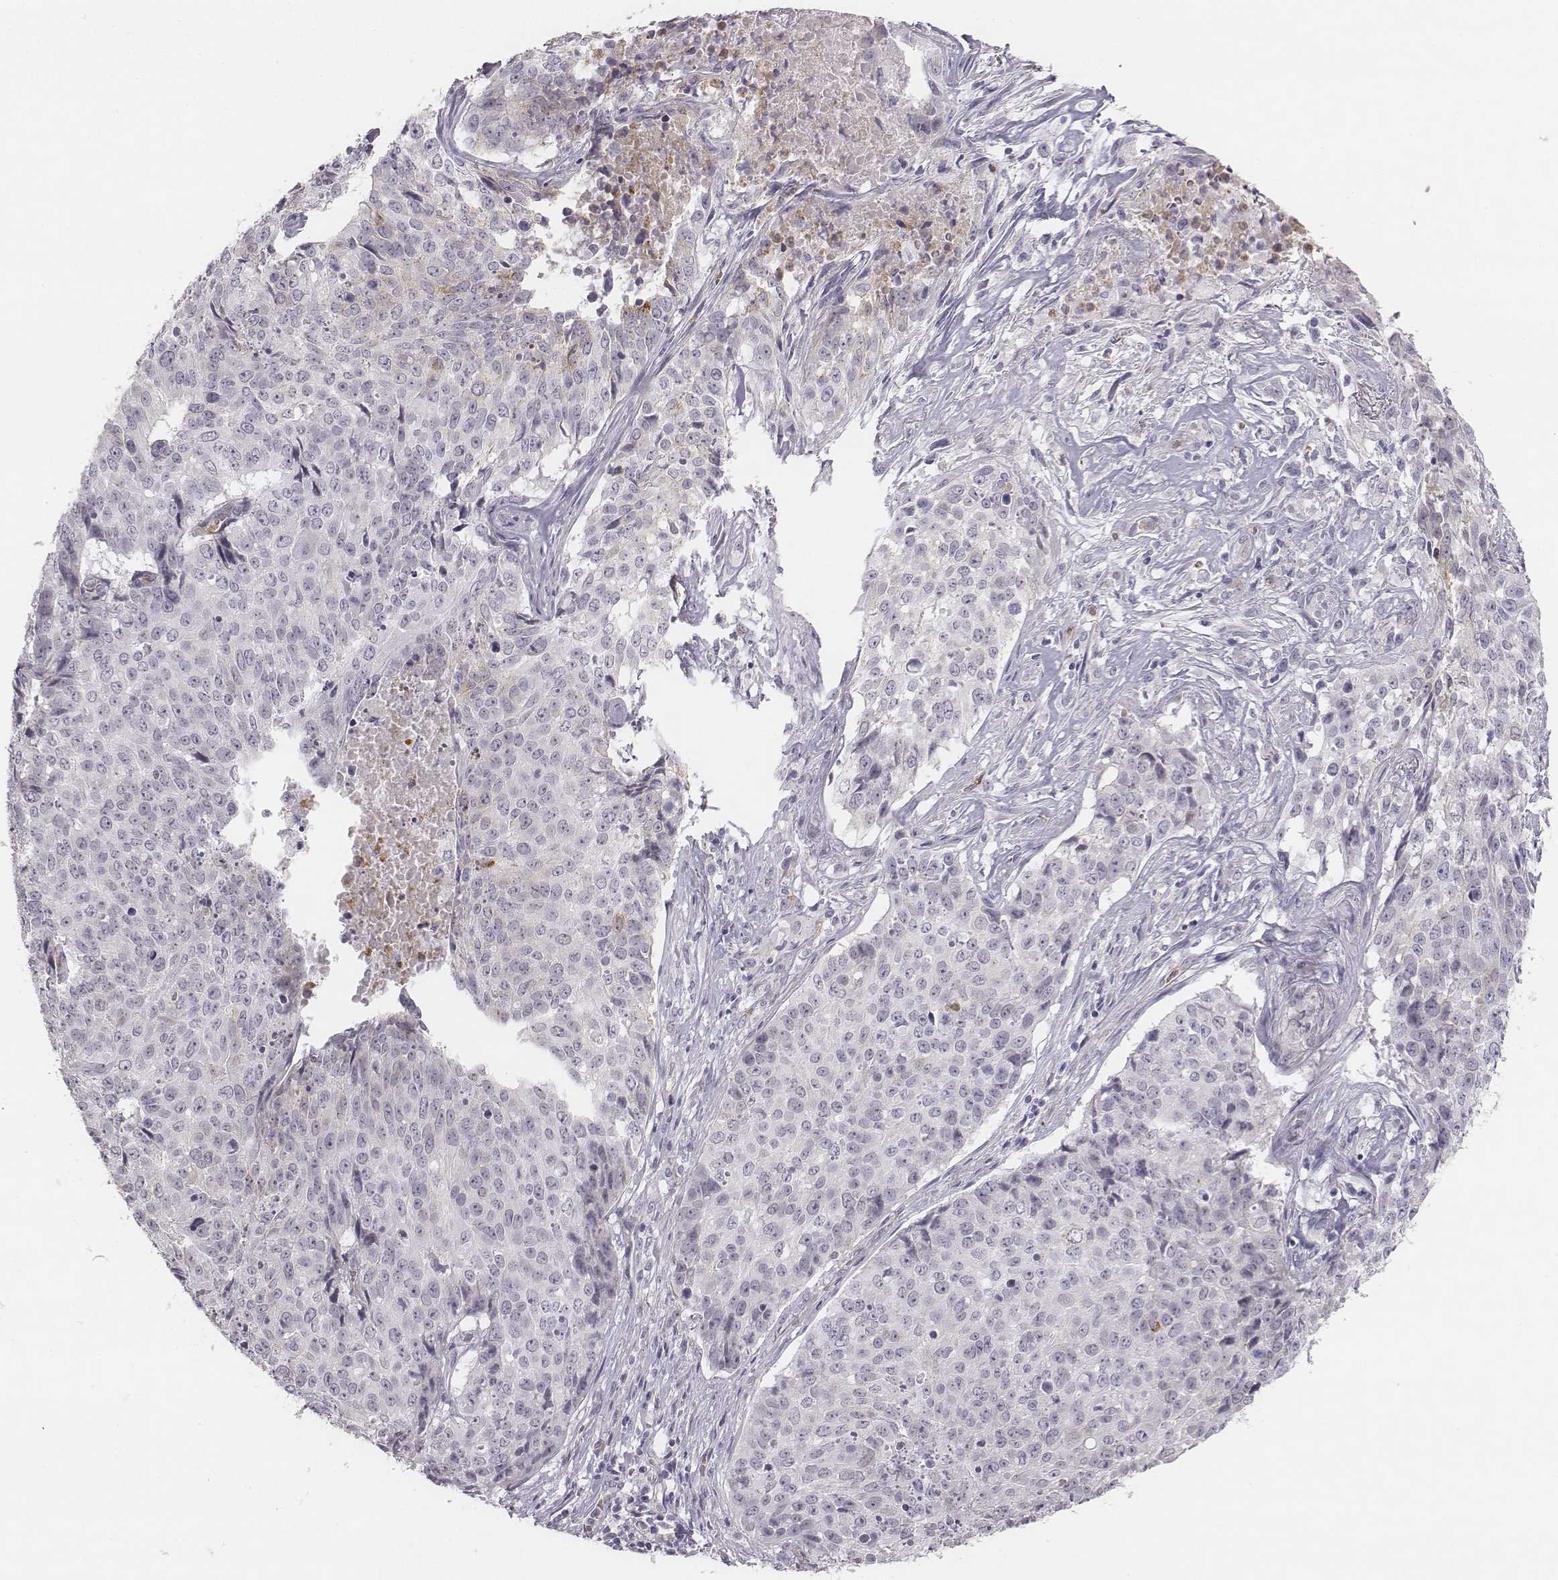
{"staining": {"intensity": "negative", "quantity": "none", "location": "none"}, "tissue": "lung cancer", "cell_type": "Tumor cells", "image_type": "cancer", "snomed": [{"axis": "morphology", "description": "Normal tissue, NOS"}, {"axis": "morphology", "description": "Squamous cell carcinoma, NOS"}, {"axis": "topography", "description": "Bronchus"}, {"axis": "topography", "description": "Lung"}], "caption": "Protein analysis of lung cancer (squamous cell carcinoma) displays no significant expression in tumor cells. The staining is performed using DAB brown chromogen with nuclei counter-stained in using hematoxylin.", "gene": "KCNJ12", "patient": {"sex": "male", "age": 64}}